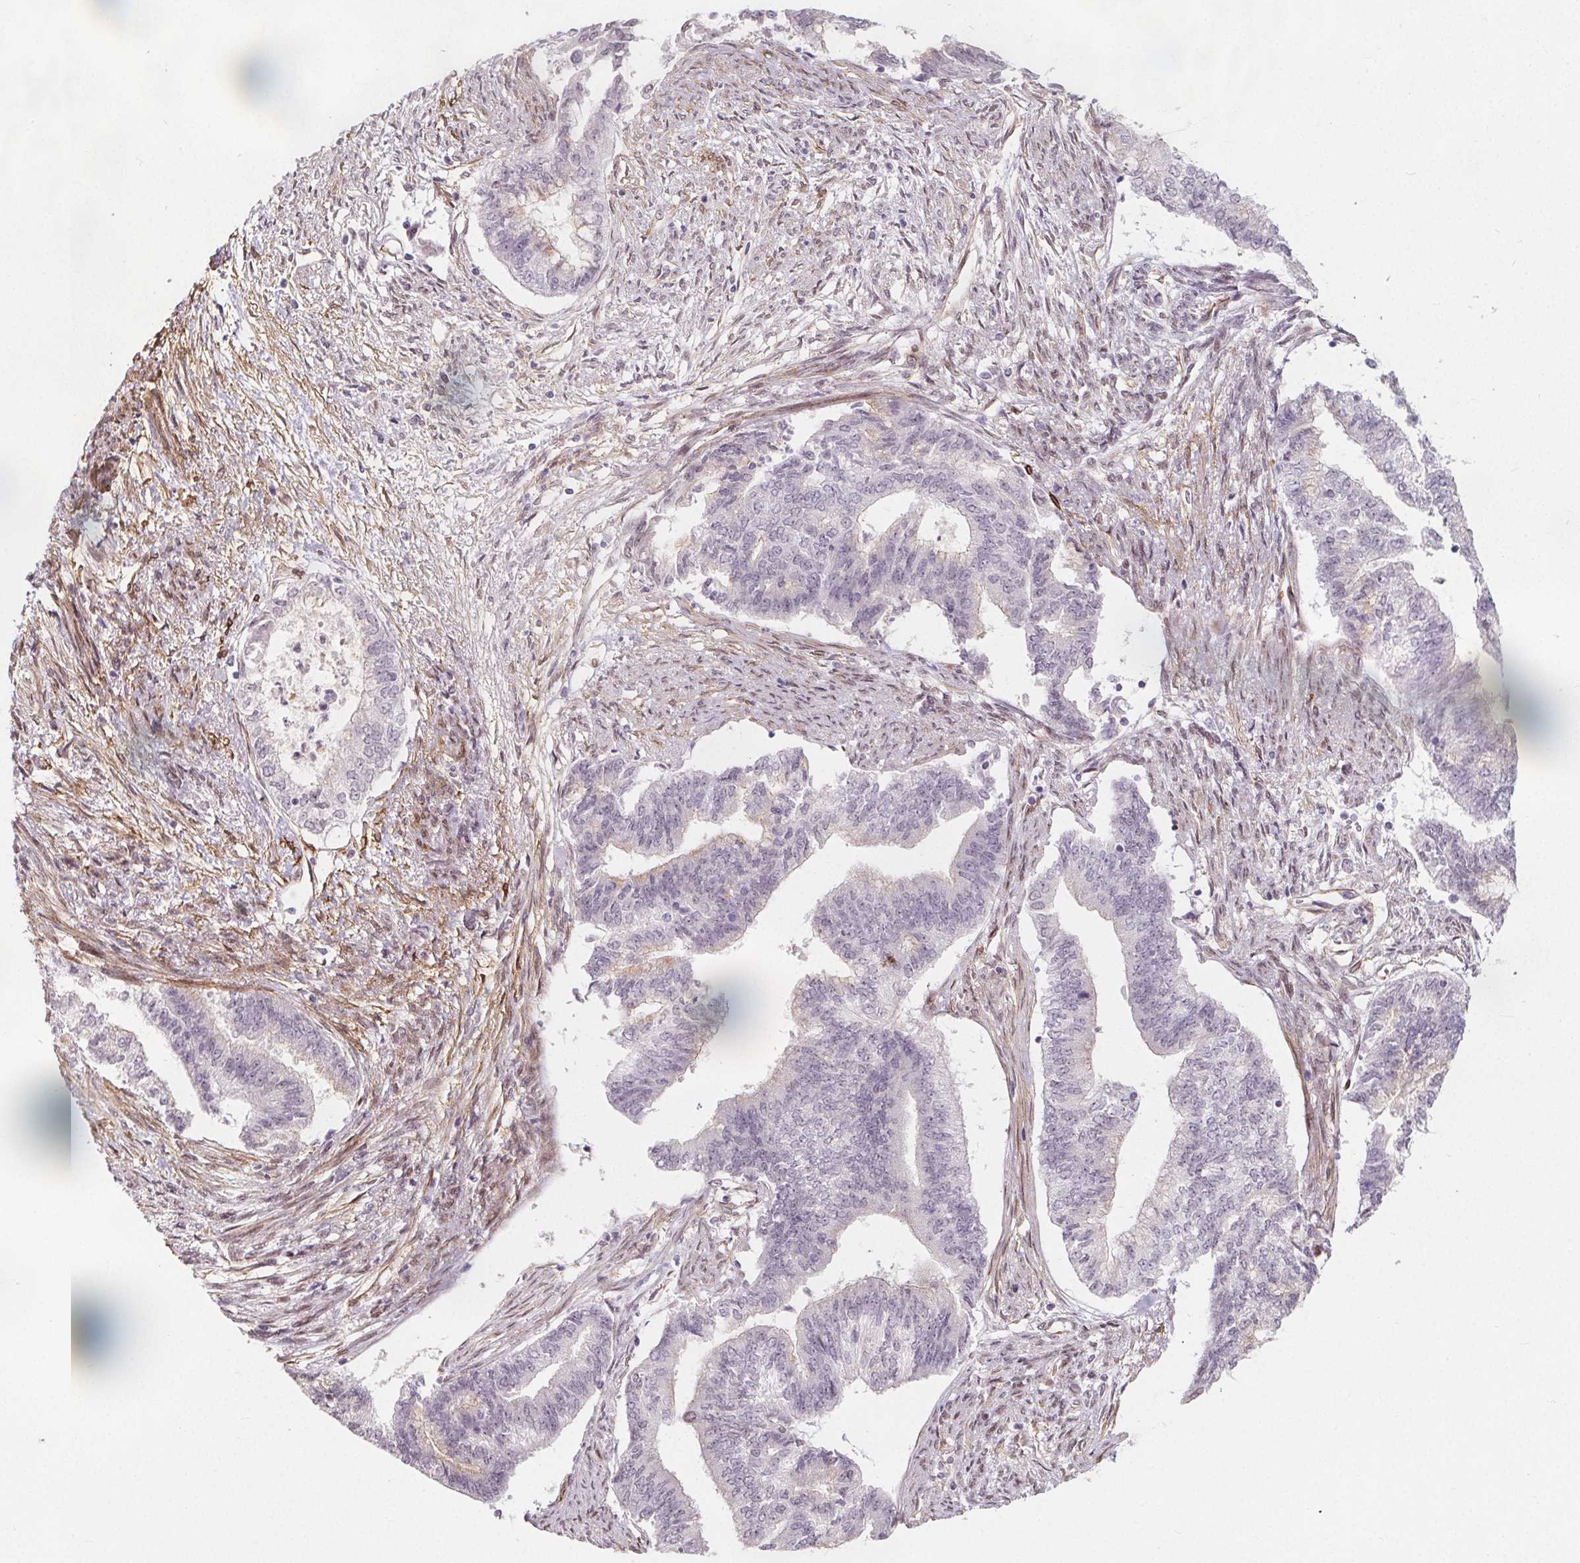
{"staining": {"intensity": "negative", "quantity": "none", "location": "none"}, "tissue": "endometrial cancer", "cell_type": "Tumor cells", "image_type": "cancer", "snomed": [{"axis": "morphology", "description": "Adenocarcinoma, NOS"}, {"axis": "topography", "description": "Endometrium"}], "caption": "The image displays no significant staining in tumor cells of adenocarcinoma (endometrial). (DAB IHC with hematoxylin counter stain).", "gene": "HAS1", "patient": {"sex": "female", "age": 65}}